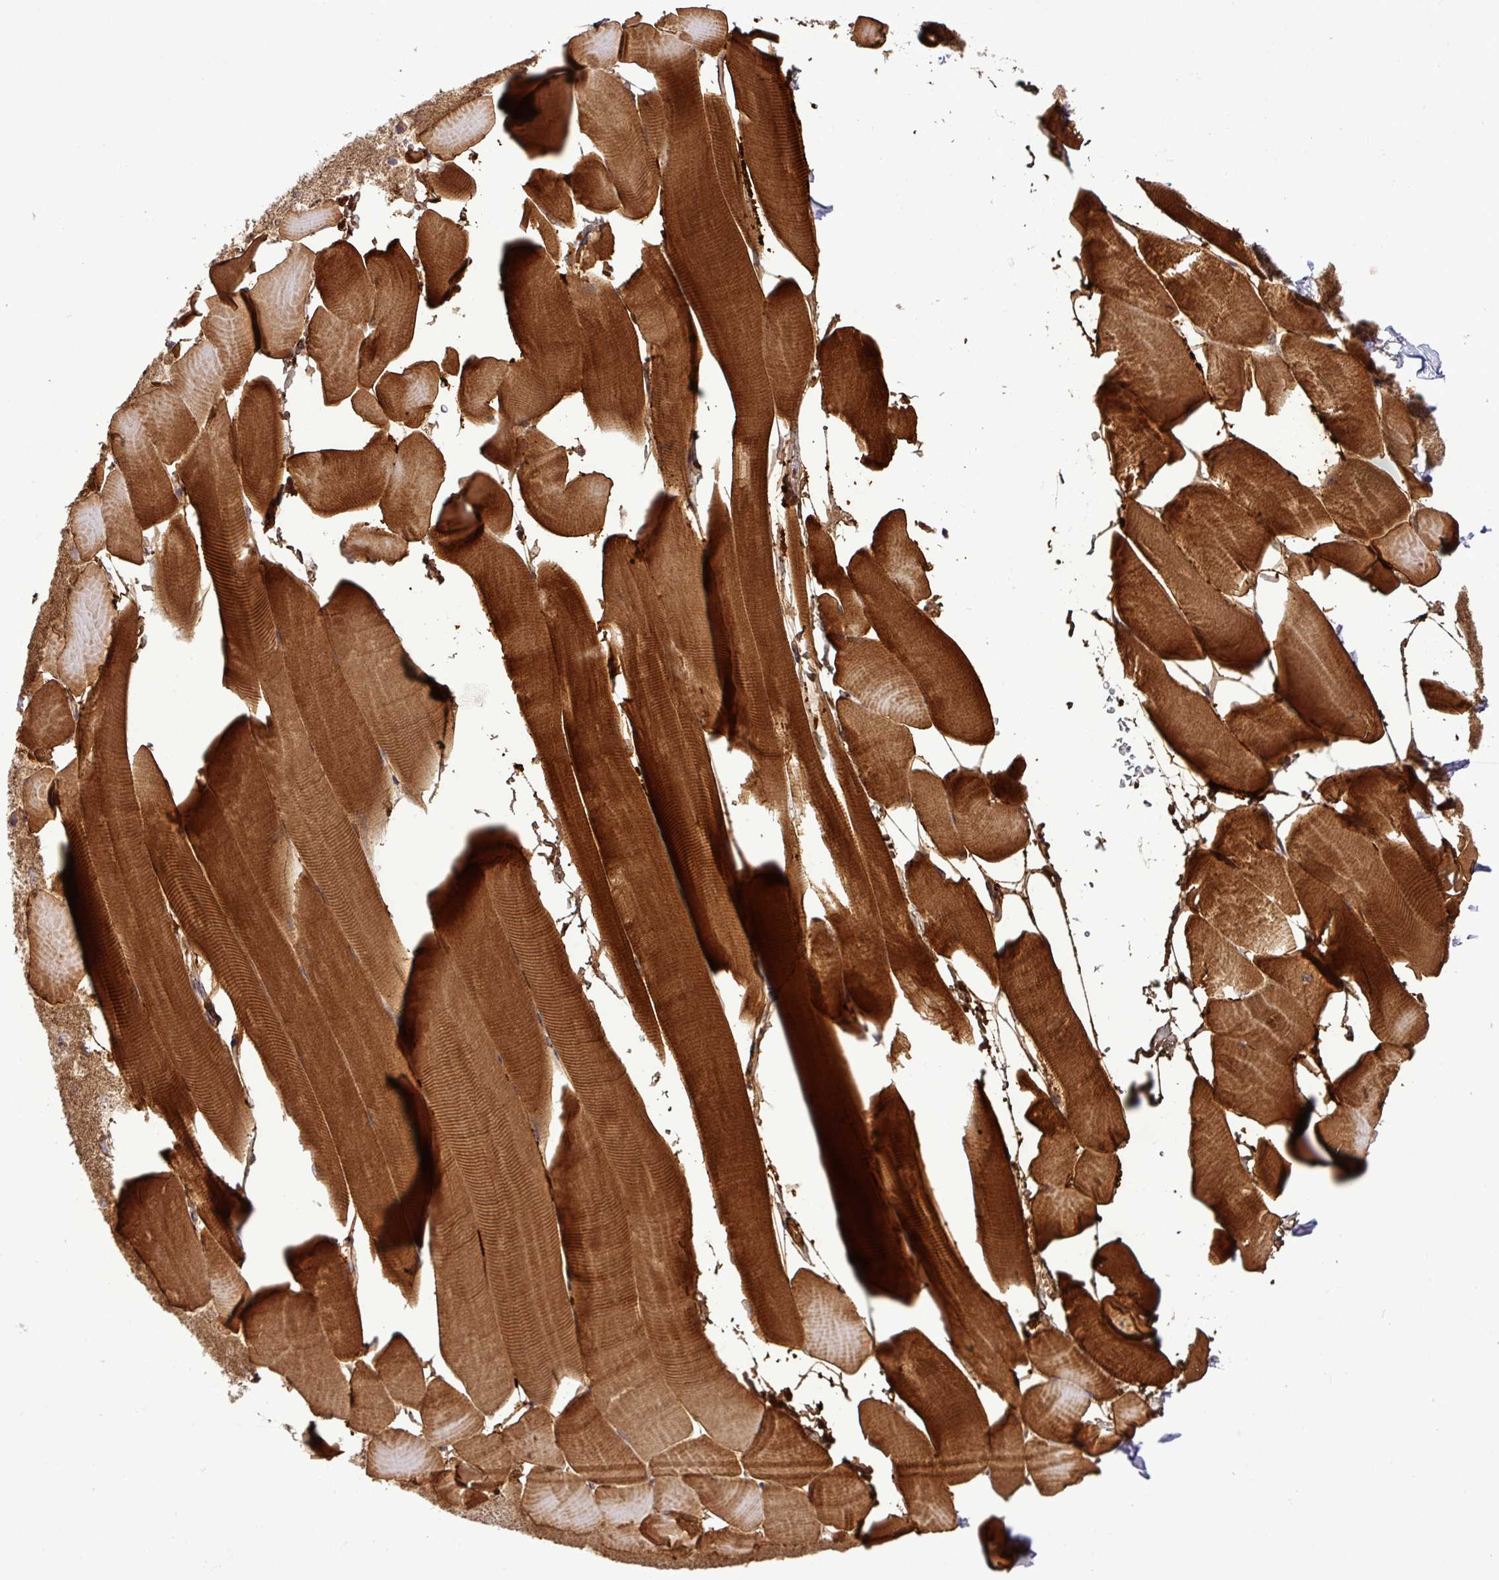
{"staining": {"intensity": "strong", "quantity": ">75%", "location": "cytoplasmic/membranous"}, "tissue": "skeletal muscle", "cell_type": "Myocytes", "image_type": "normal", "snomed": [{"axis": "morphology", "description": "Normal tissue, NOS"}, {"axis": "topography", "description": "Skeletal muscle"}], "caption": "About >75% of myocytes in benign human skeletal muscle show strong cytoplasmic/membranous protein positivity as visualized by brown immunohistochemical staining.", "gene": "TMEM107", "patient": {"sex": "male", "age": 25}}